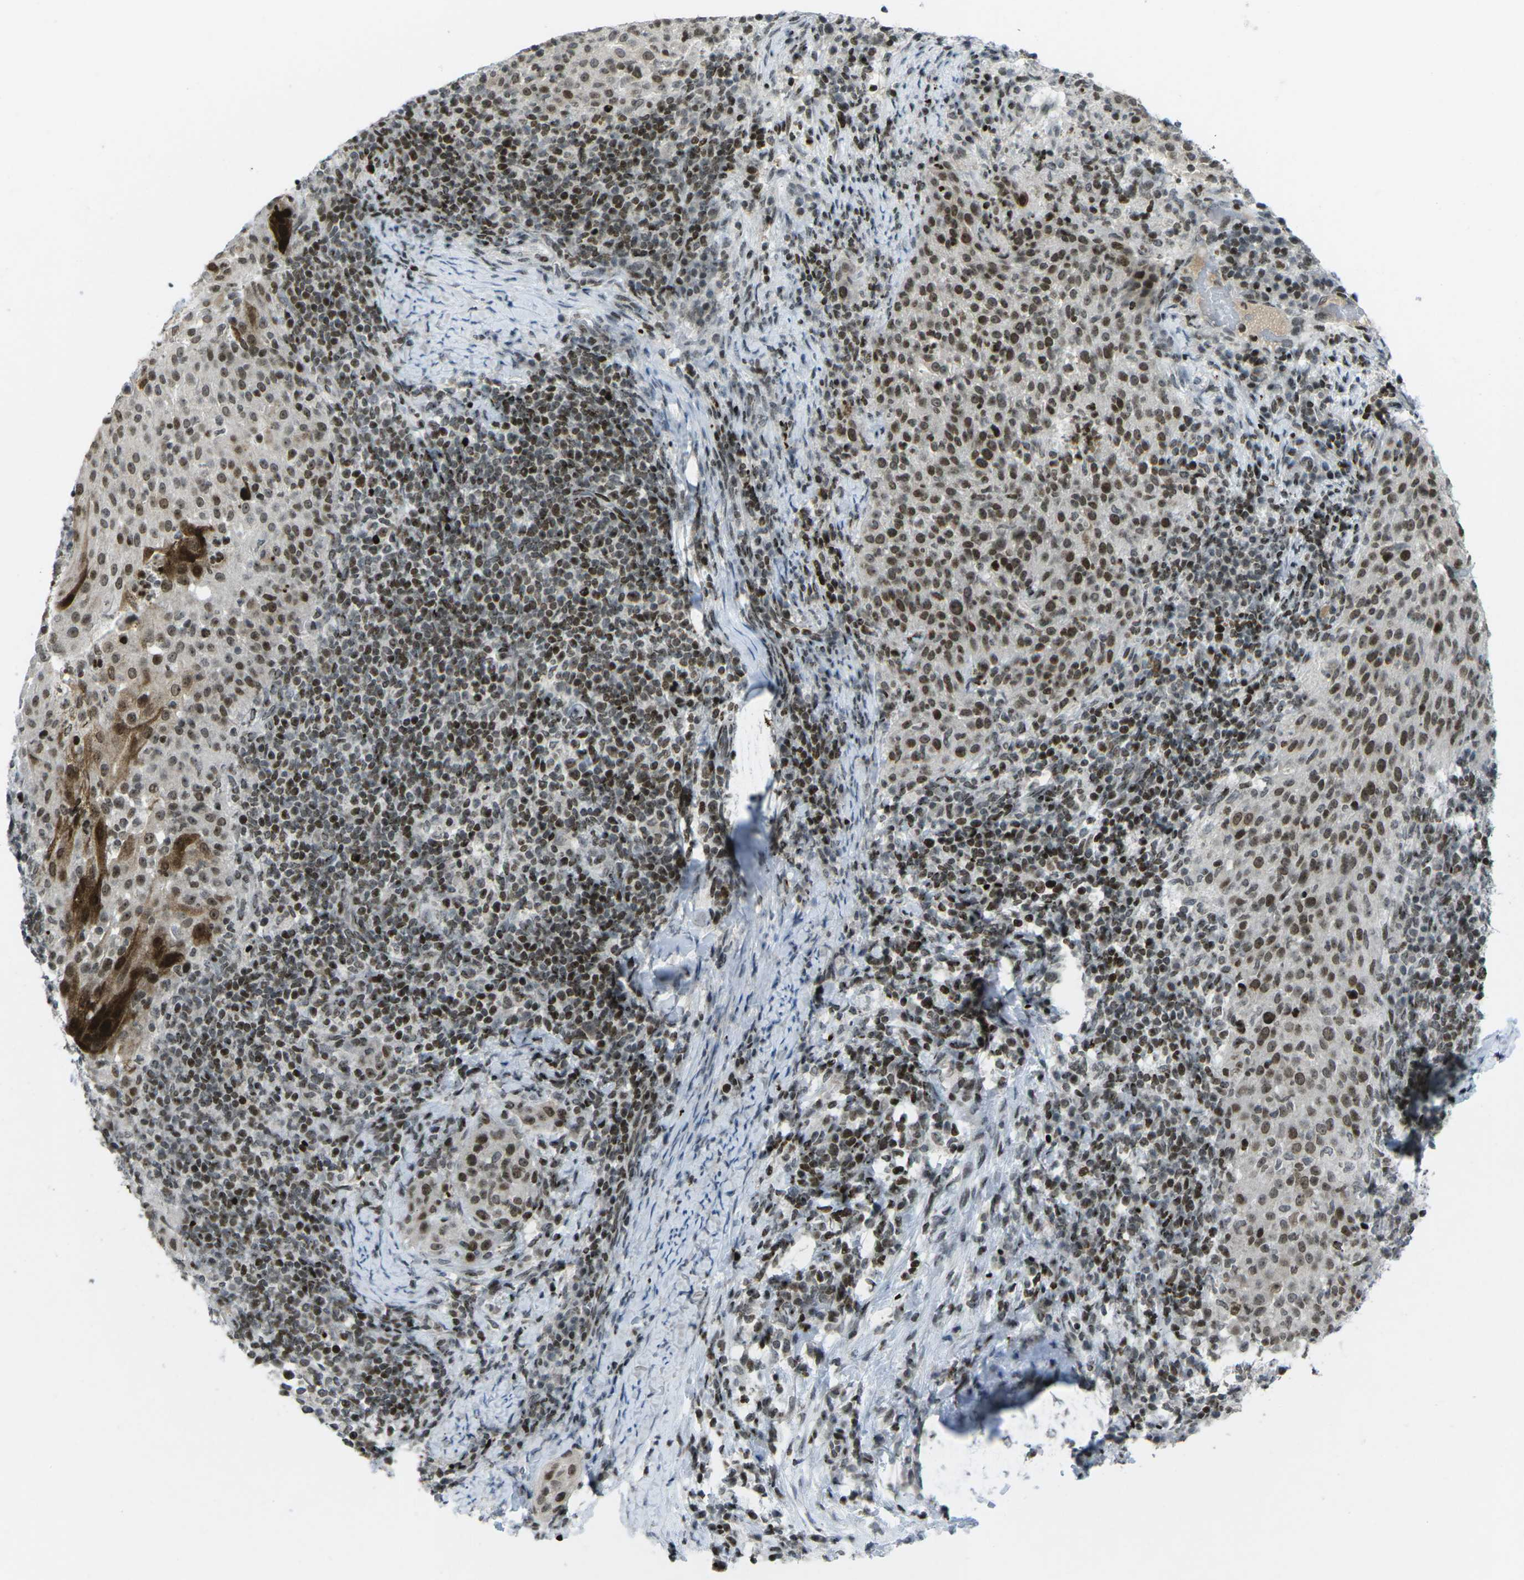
{"staining": {"intensity": "moderate", "quantity": ">75%", "location": "nuclear"}, "tissue": "cervical cancer", "cell_type": "Tumor cells", "image_type": "cancer", "snomed": [{"axis": "morphology", "description": "Squamous cell carcinoma, NOS"}, {"axis": "topography", "description": "Cervix"}], "caption": "This is a histology image of immunohistochemistry (IHC) staining of cervical cancer, which shows moderate staining in the nuclear of tumor cells.", "gene": "EME1", "patient": {"sex": "female", "age": 51}}